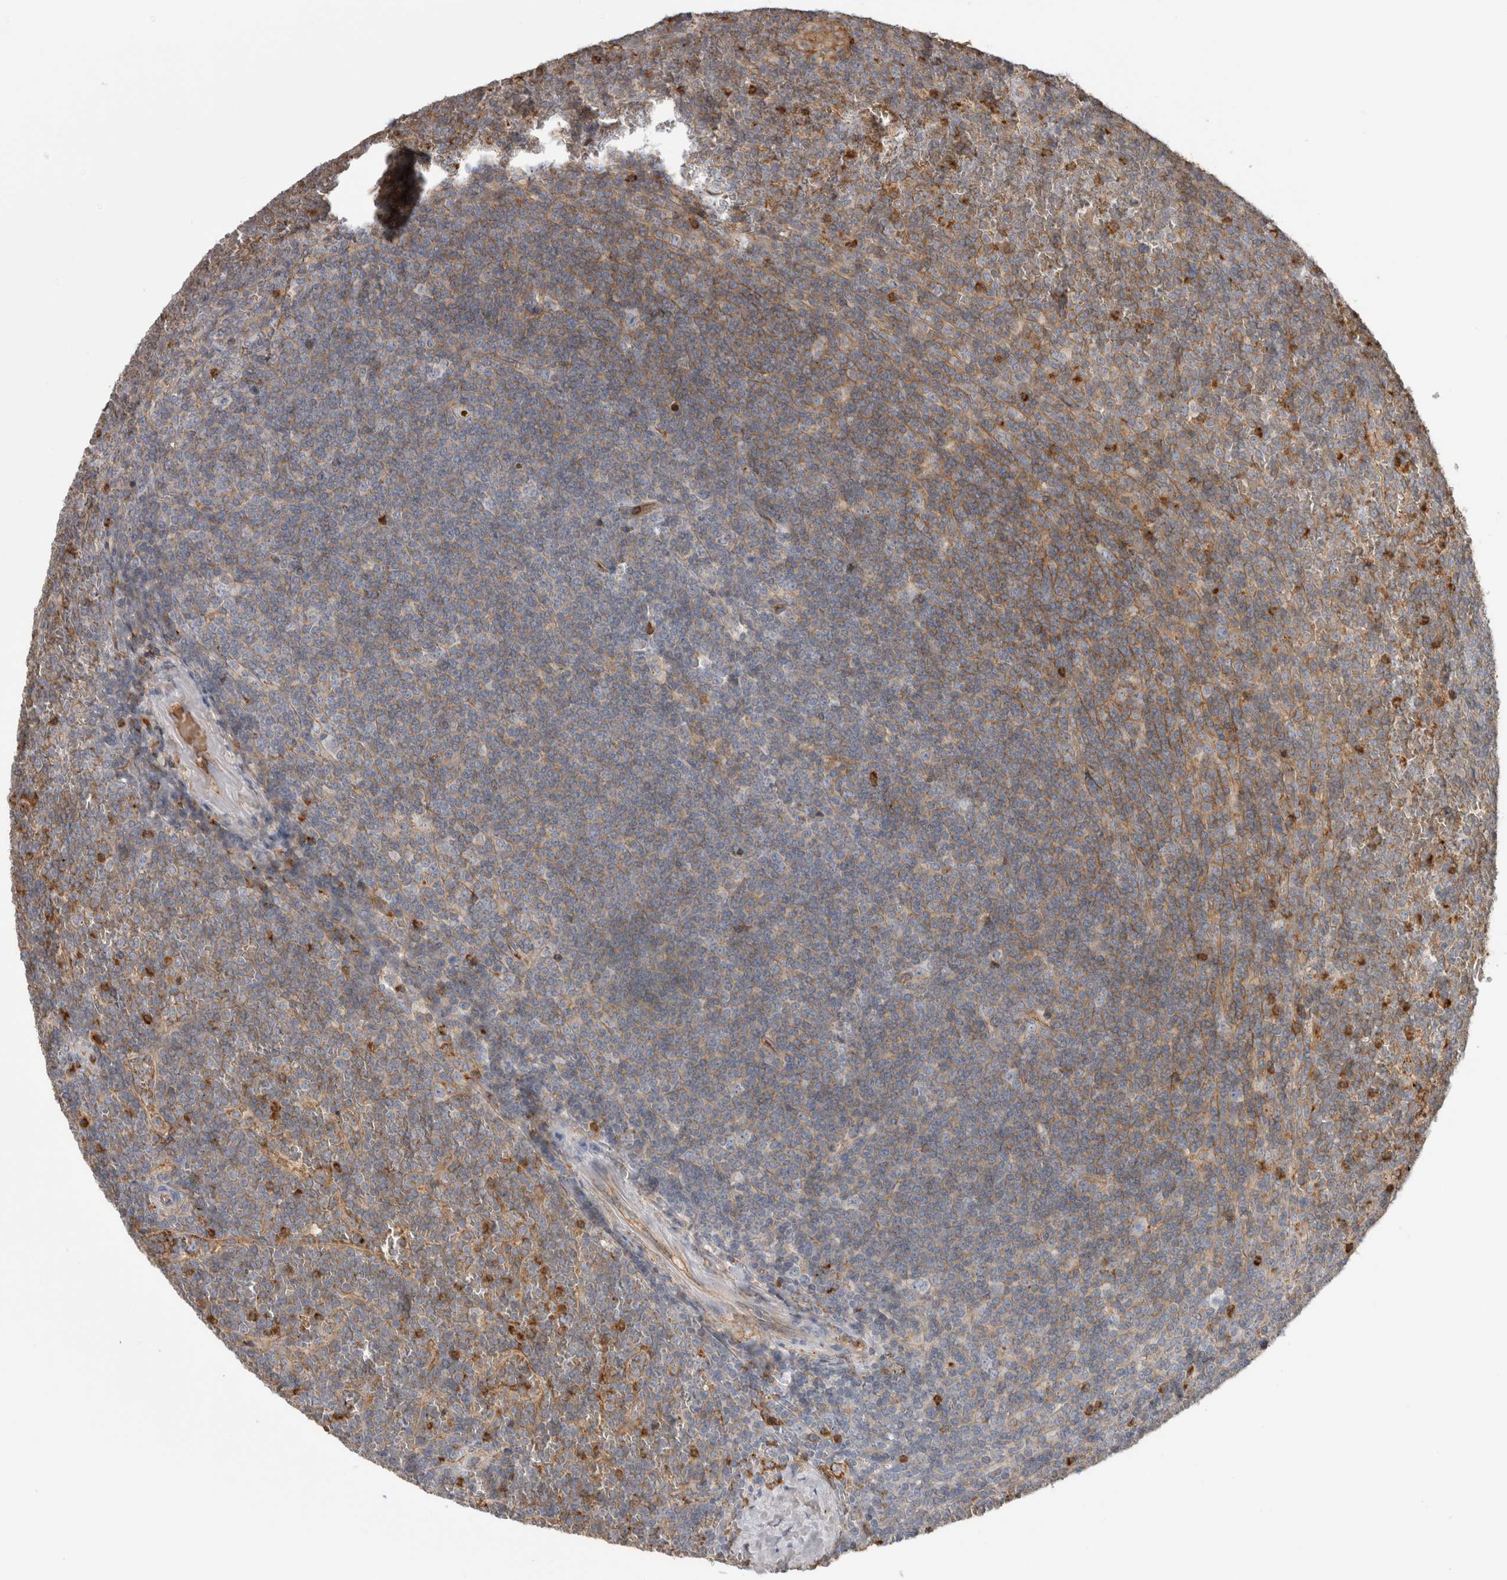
{"staining": {"intensity": "weak", "quantity": "<25%", "location": "cytoplasmic/membranous"}, "tissue": "lymphoma", "cell_type": "Tumor cells", "image_type": "cancer", "snomed": [{"axis": "morphology", "description": "Malignant lymphoma, non-Hodgkin's type, Low grade"}, {"axis": "topography", "description": "Spleen"}], "caption": "Immunohistochemistry micrograph of human lymphoma stained for a protein (brown), which demonstrates no positivity in tumor cells.", "gene": "TBCE", "patient": {"sex": "female", "age": 19}}